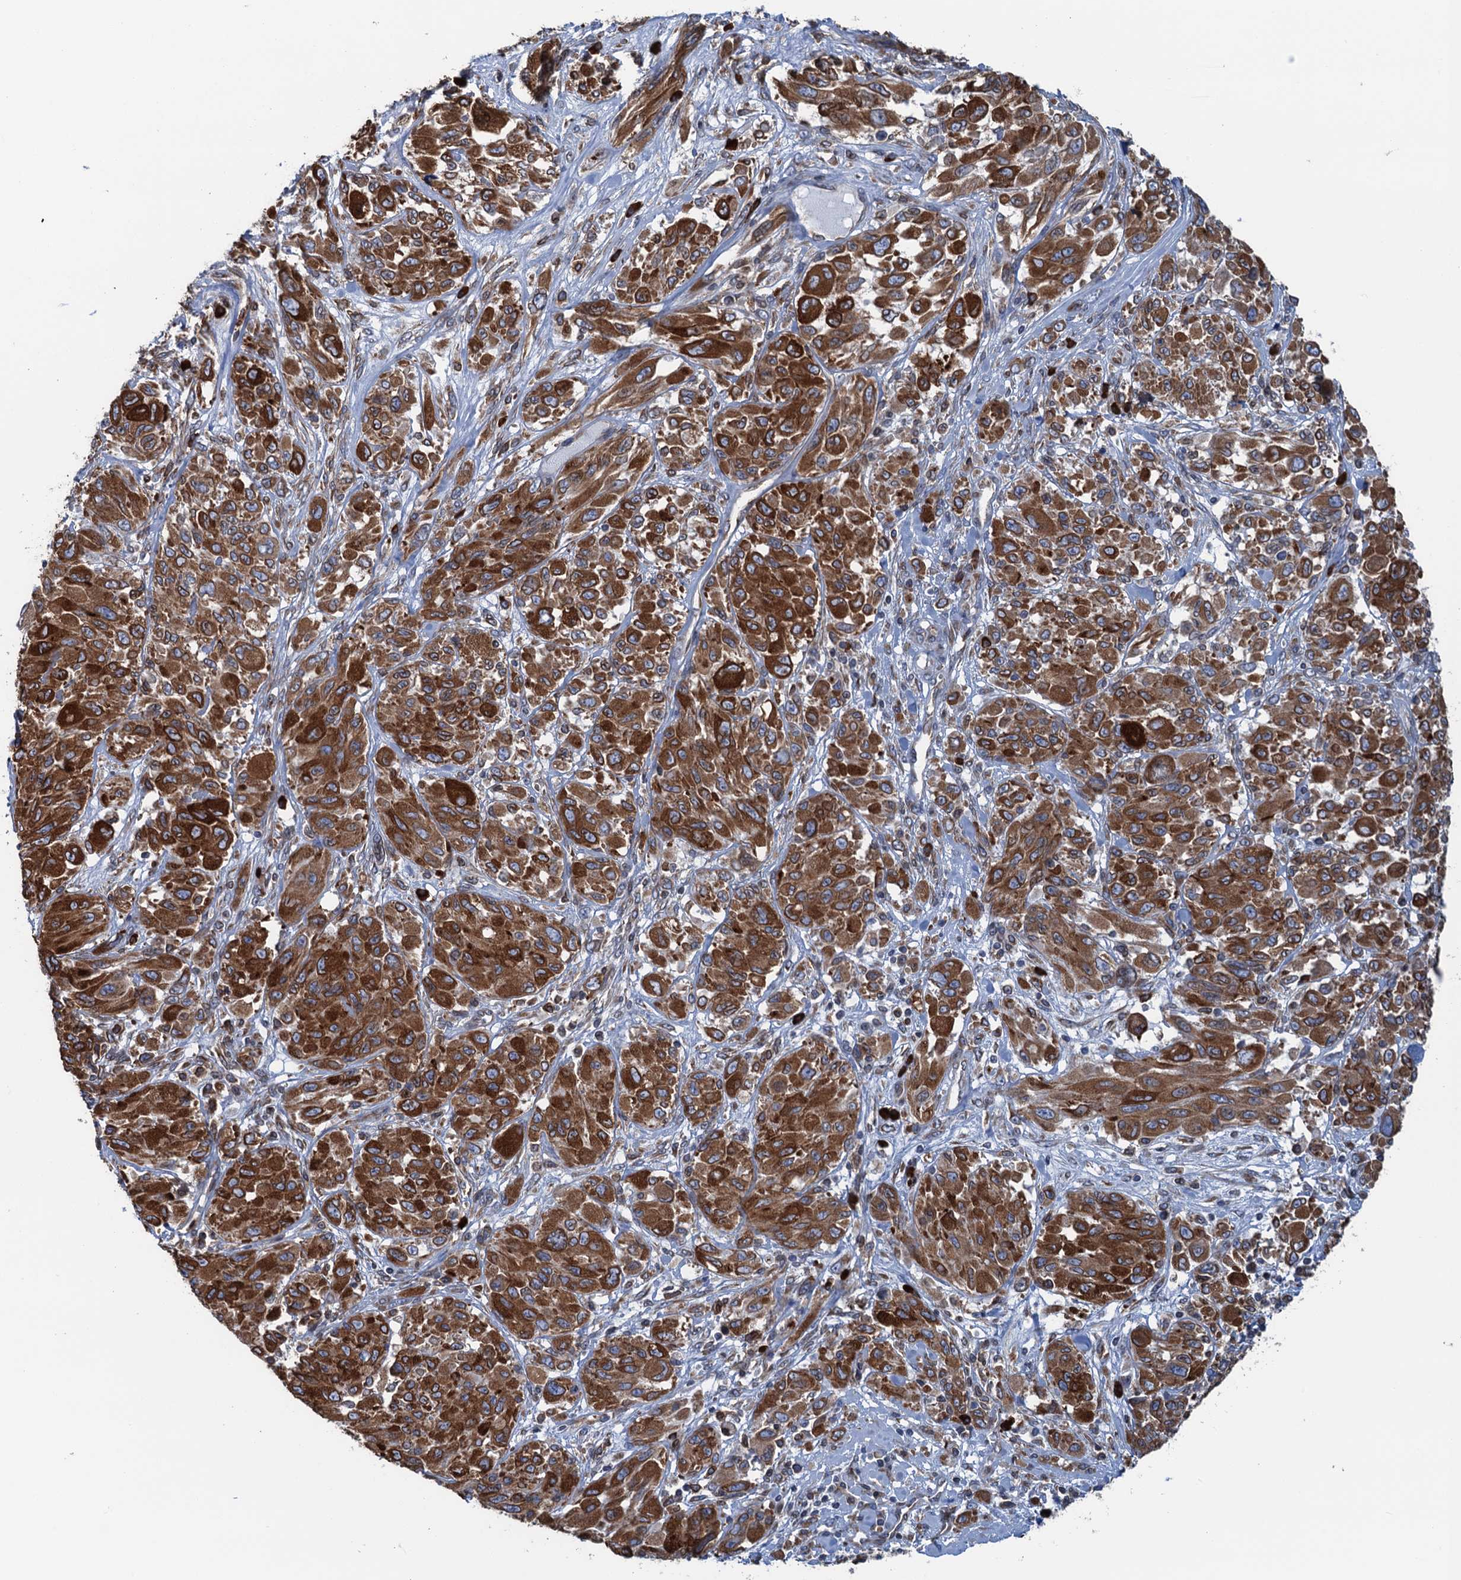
{"staining": {"intensity": "strong", "quantity": ">75%", "location": "cytoplasmic/membranous"}, "tissue": "melanoma", "cell_type": "Tumor cells", "image_type": "cancer", "snomed": [{"axis": "morphology", "description": "Malignant melanoma, NOS"}, {"axis": "topography", "description": "Skin"}], "caption": "High-magnification brightfield microscopy of malignant melanoma stained with DAB (brown) and counterstained with hematoxylin (blue). tumor cells exhibit strong cytoplasmic/membranous expression is appreciated in approximately>75% of cells.", "gene": "TMEM205", "patient": {"sex": "female", "age": 91}}